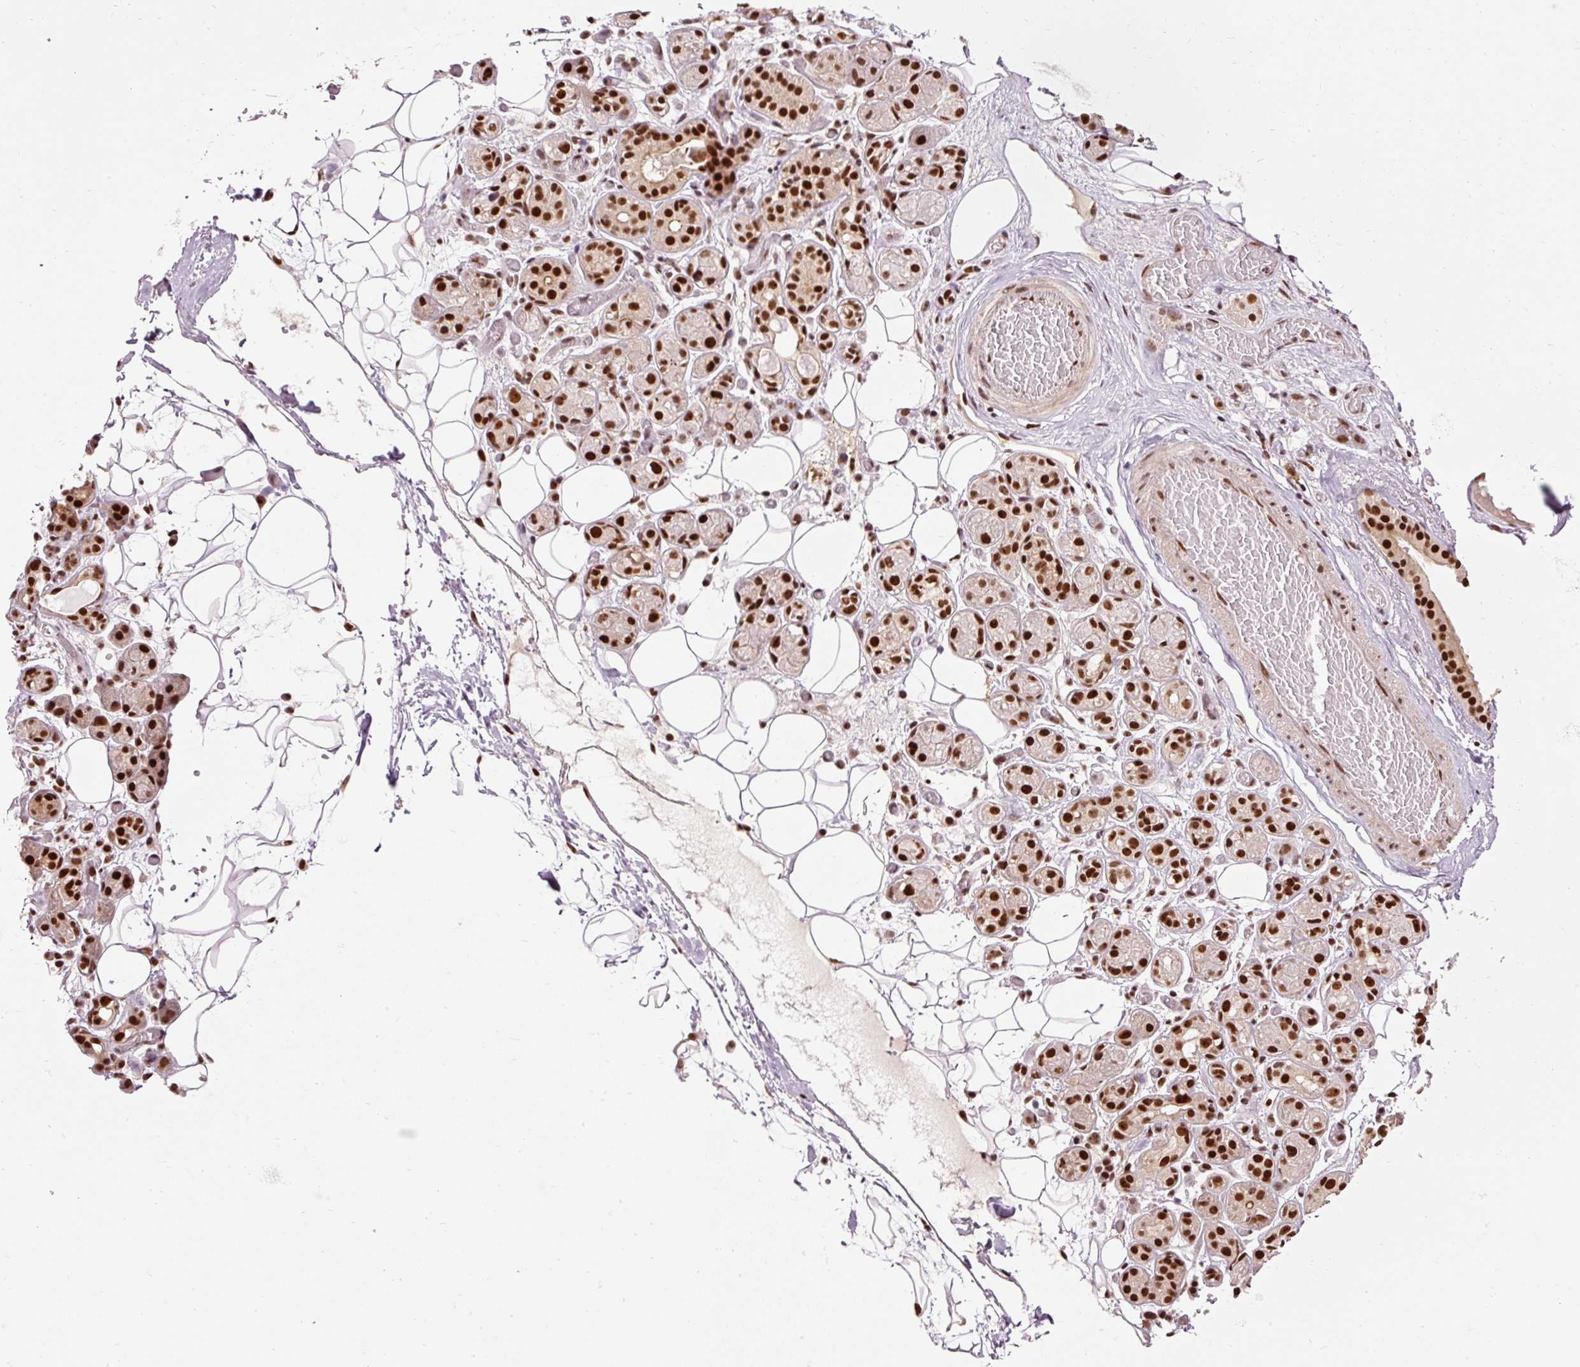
{"staining": {"intensity": "strong", "quantity": ">75%", "location": "cytoplasmic/membranous,nuclear"}, "tissue": "salivary gland", "cell_type": "Glandular cells", "image_type": "normal", "snomed": [{"axis": "morphology", "description": "Normal tissue, NOS"}, {"axis": "topography", "description": "Salivary gland"}], "caption": "Salivary gland stained with a protein marker exhibits strong staining in glandular cells.", "gene": "ZBTB44", "patient": {"sex": "male", "age": 82}}